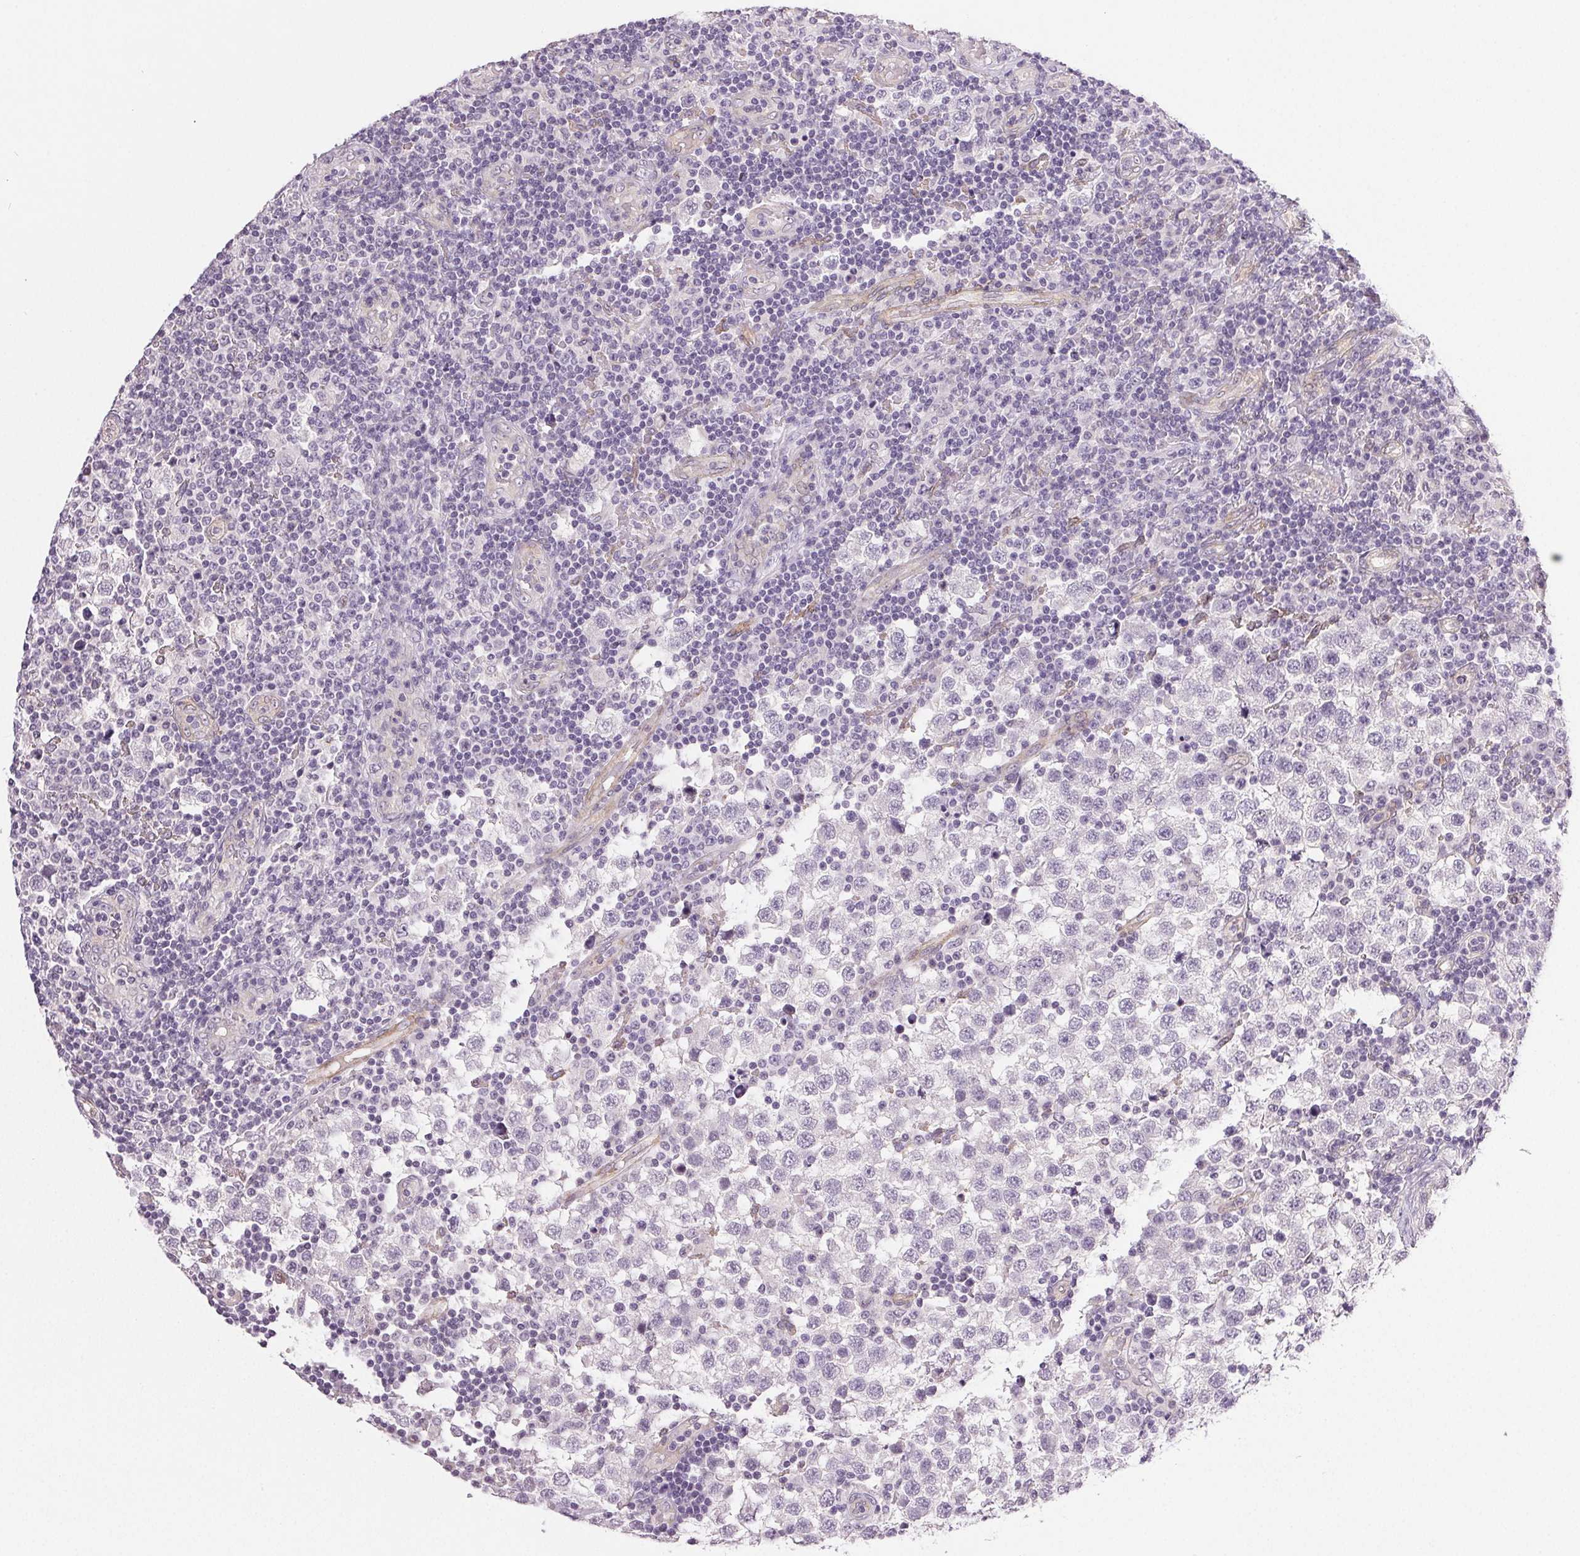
{"staining": {"intensity": "negative", "quantity": "none", "location": "none"}, "tissue": "testis cancer", "cell_type": "Tumor cells", "image_type": "cancer", "snomed": [{"axis": "morphology", "description": "Seminoma, NOS"}, {"axis": "topography", "description": "Testis"}], "caption": "Histopathology image shows no protein staining in tumor cells of testis cancer tissue.", "gene": "PLCB1", "patient": {"sex": "male", "age": 34}}